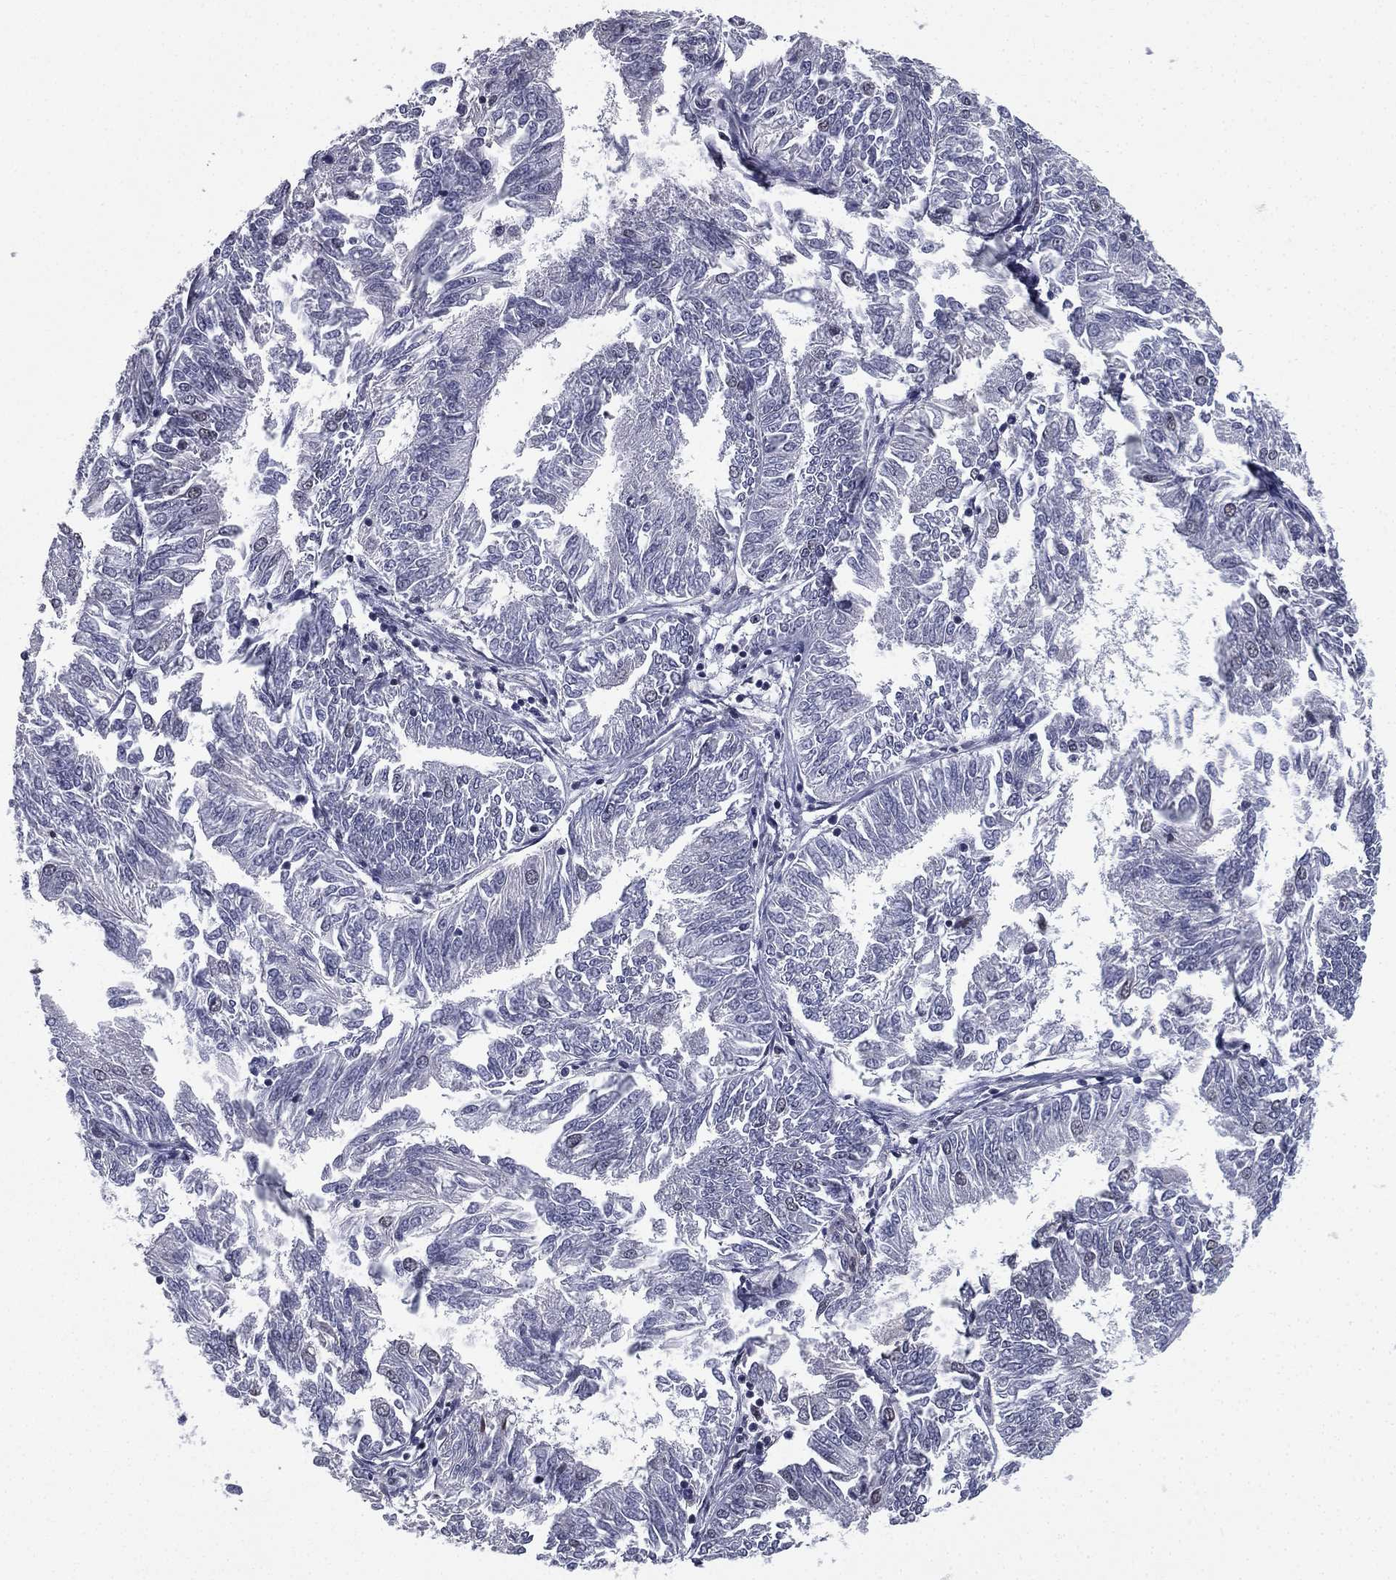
{"staining": {"intensity": "negative", "quantity": "none", "location": "none"}, "tissue": "endometrial cancer", "cell_type": "Tumor cells", "image_type": "cancer", "snomed": [{"axis": "morphology", "description": "Adenocarcinoma, NOS"}, {"axis": "topography", "description": "Endometrium"}], "caption": "The immunohistochemistry image has no significant positivity in tumor cells of endometrial adenocarcinoma tissue.", "gene": "RARB", "patient": {"sex": "female", "age": 58}}